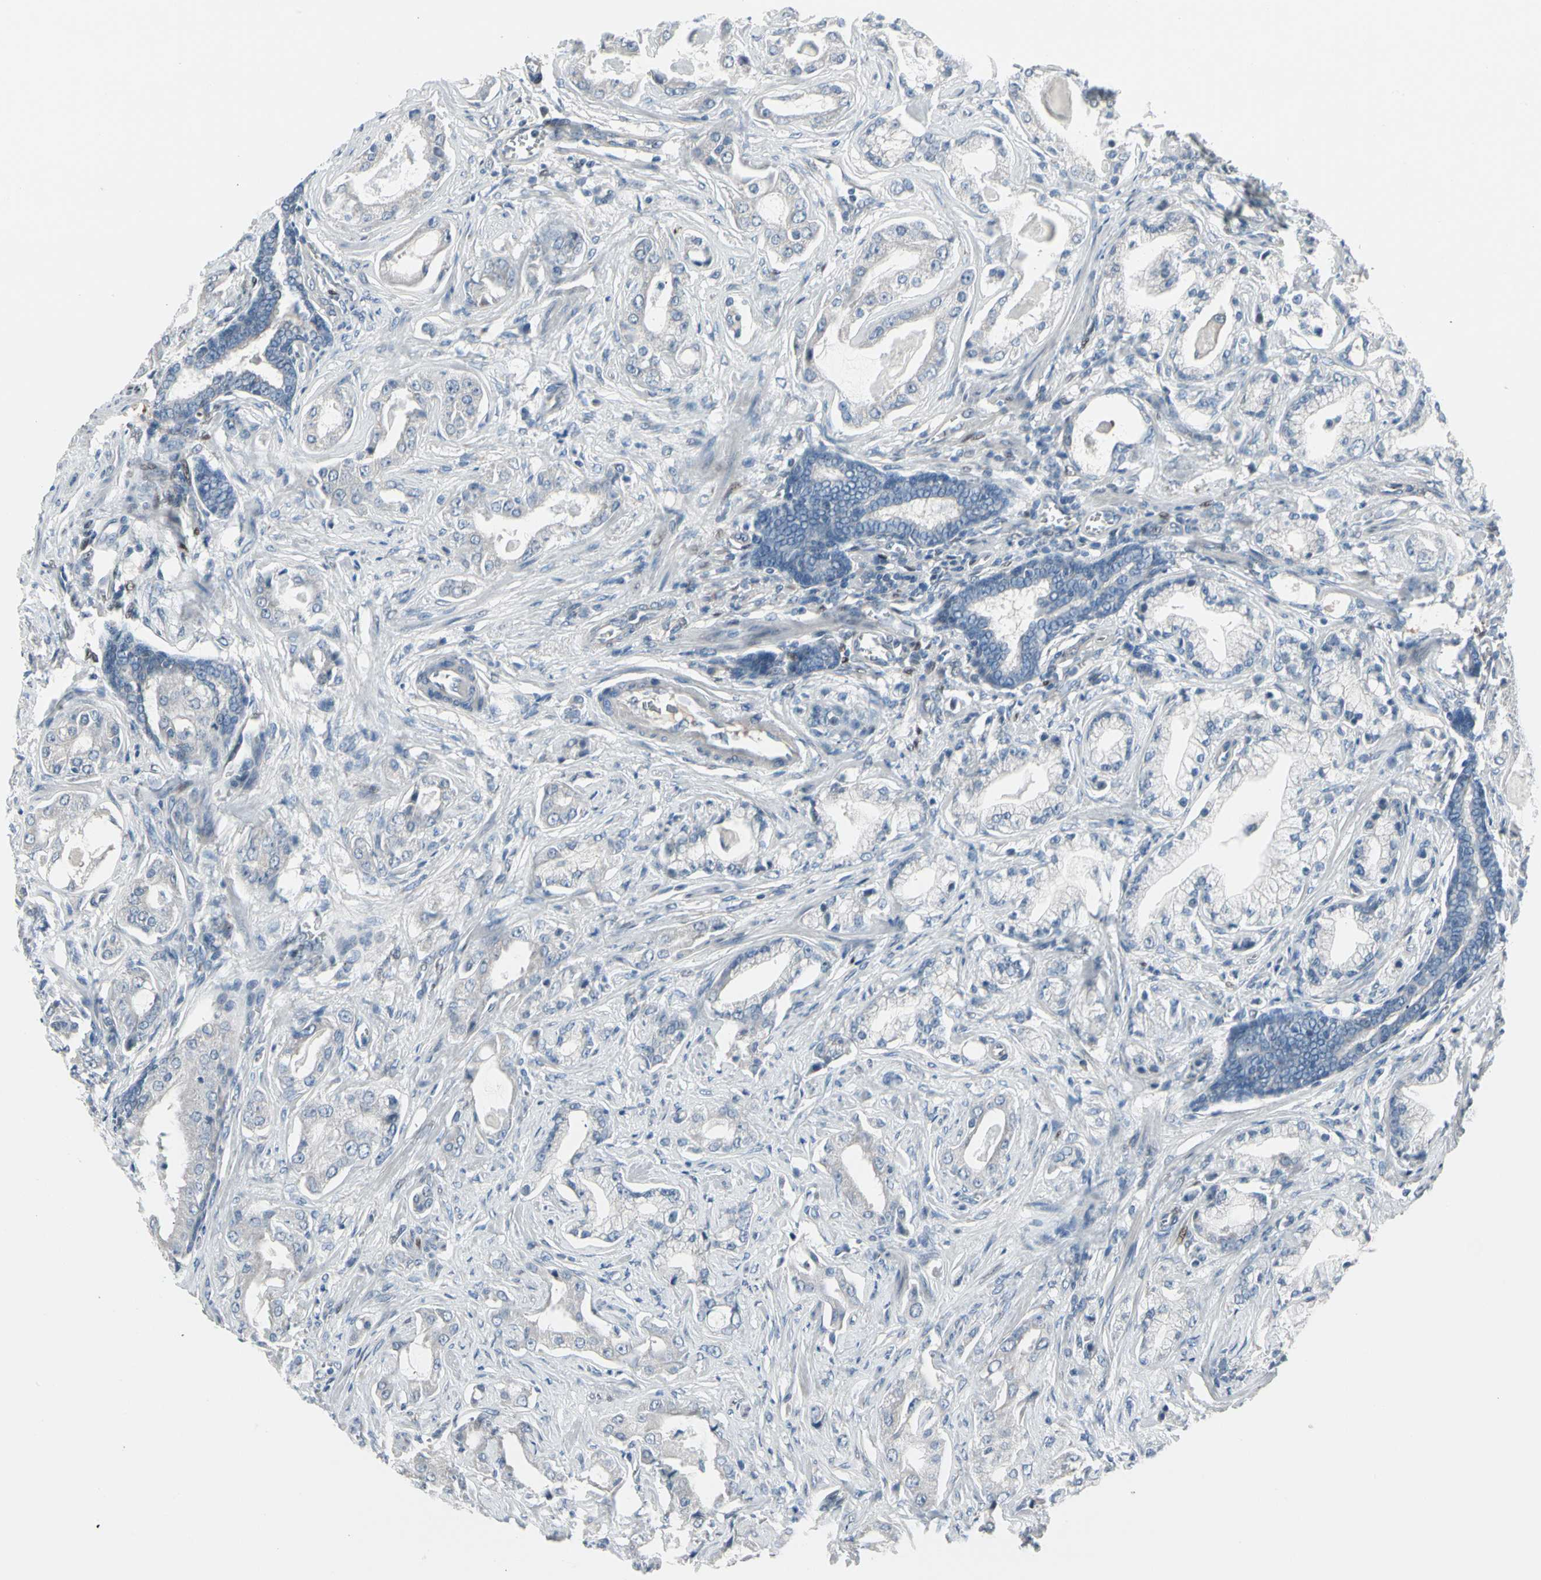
{"staining": {"intensity": "negative", "quantity": "none", "location": "none"}, "tissue": "prostate cancer", "cell_type": "Tumor cells", "image_type": "cancer", "snomed": [{"axis": "morphology", "description": "Adenocarcinoma, Low grade"}, {"axis": "topography", "description": "Prostate"}], "caption": "Immunohistochemical staining of prostate adenocarcinoma (low-grade) demonstrates no significant positivity in tumor cells.", "gene": "PGR", "patient": {"sex": "male", "age": 59}}